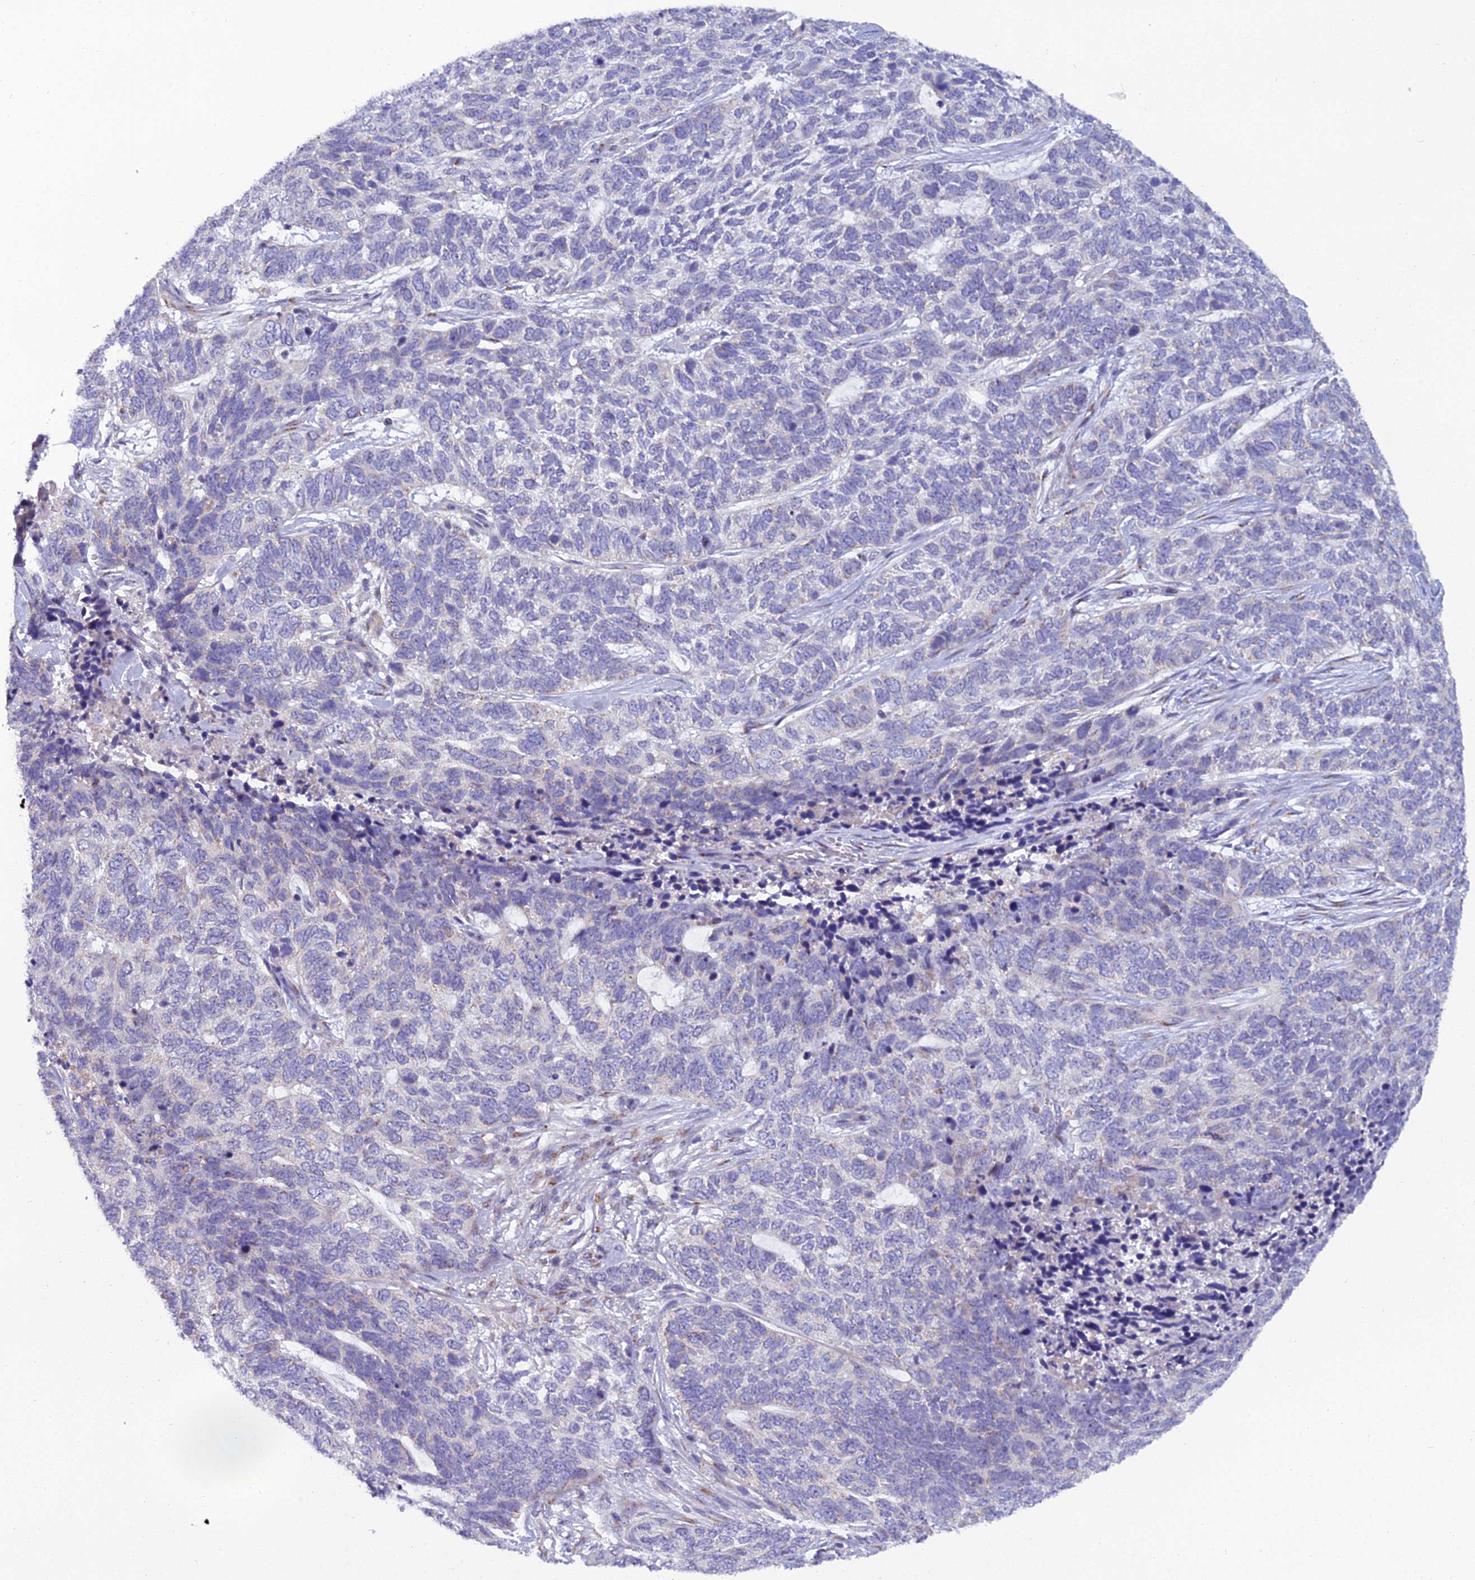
{"staining": {"intensity": "negative", "quantity": "none", "location": "none"}, "tissue": "skin cancer", "cell_type": "Tumor cells", "image_type": "cancer", "snomed": [{"axis": "morphology", "description": "Basal cell carcinoma"}, {"axis": "topography", "description": "Skin"}], "caption": "High power microscopy micrograph of an IHC histopathology image of basal cell carcinoma (skin), revealing no significant expression in tumor cells.", "gene": "GOLPH3", "patient": {"sex": "female", "age": 65}}